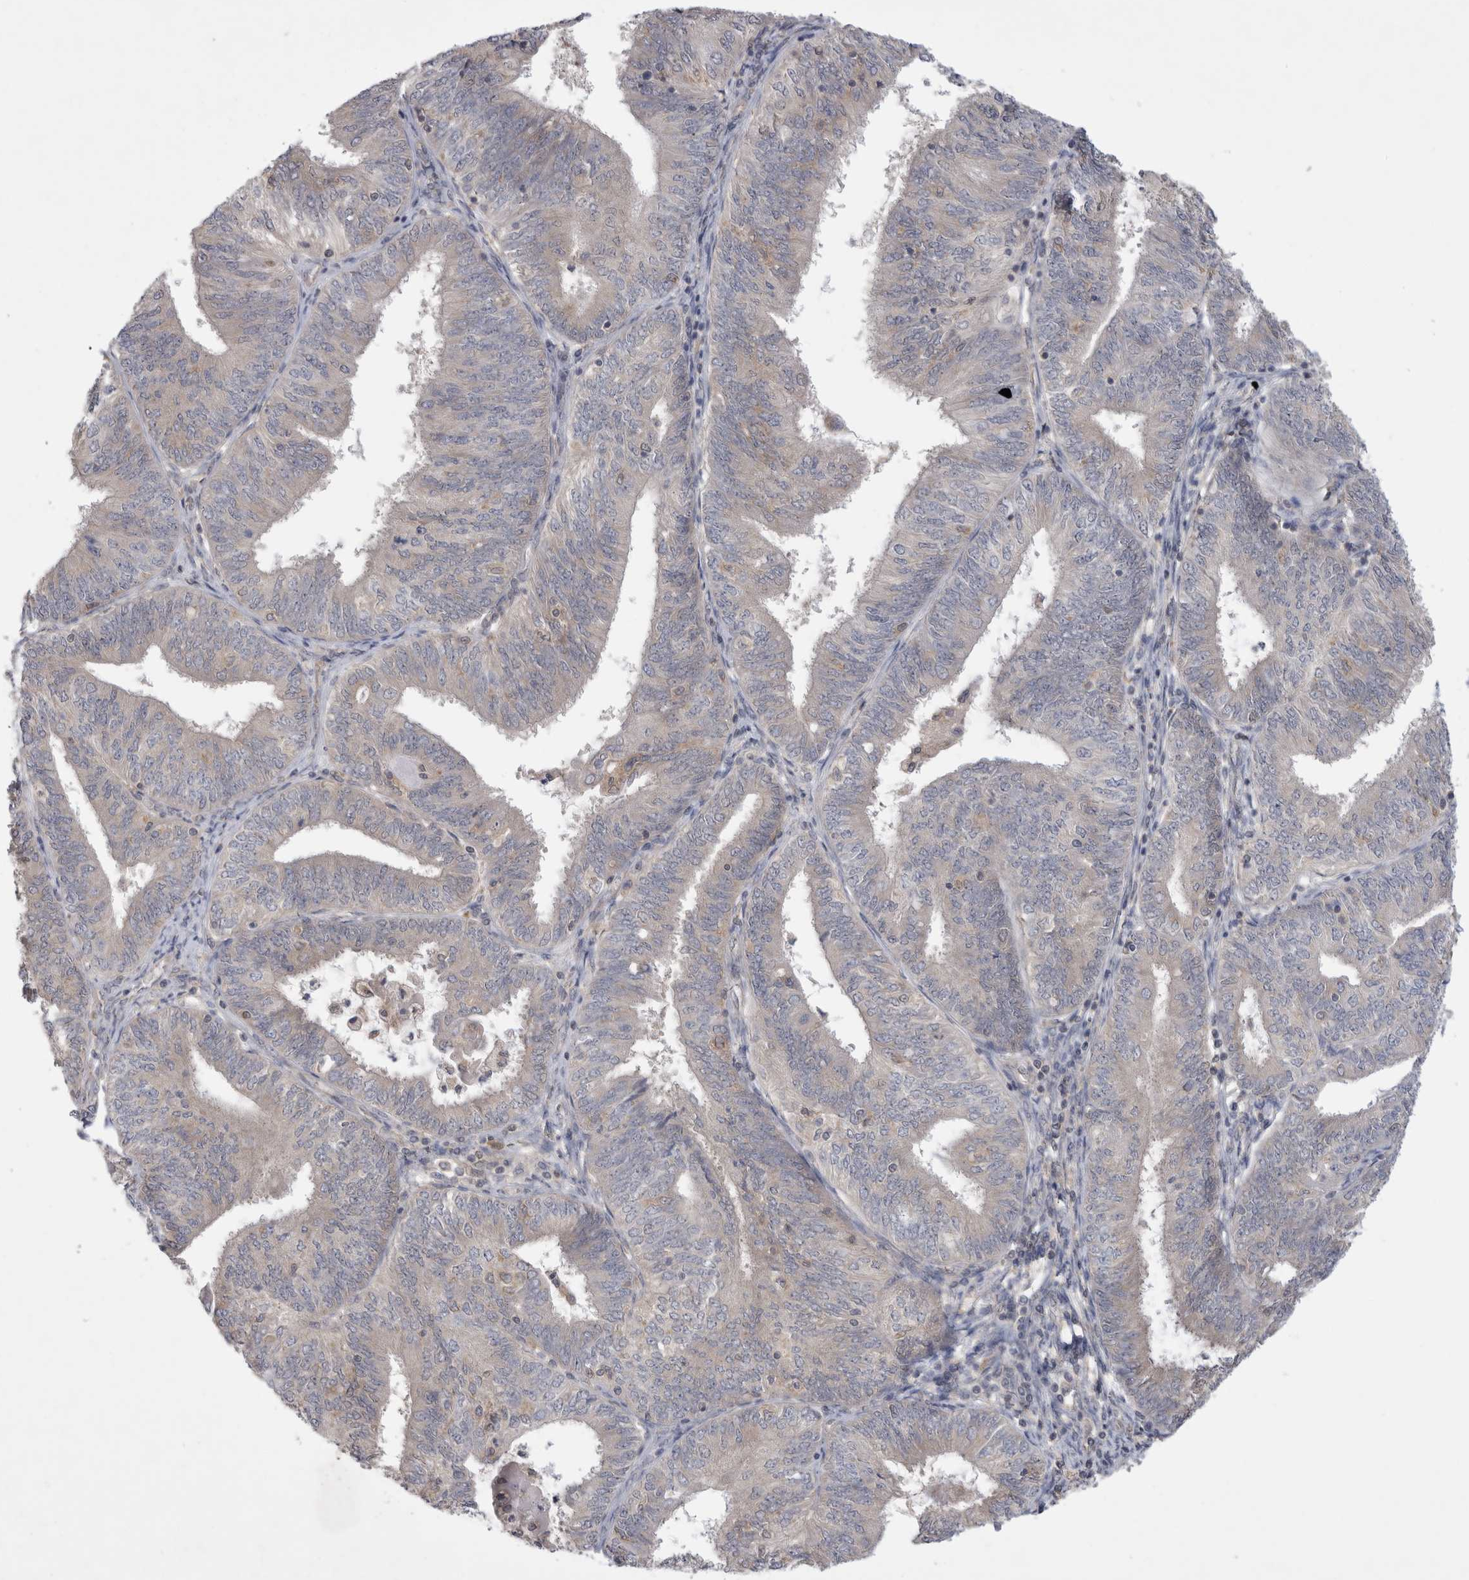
{"staining": {"intensity": "negative", "quantity": "none", "location": "none"}, "tissue": "endometrial cancer", "cell_type": "Tumor cells", "image_type": "cancer", "snomed": [{"axis": "morphology", "description": "Adenocarcinoma, NOS"}, {"axis": "topography", "description": "Endometrium"}], "caption": "IHC image of neoplastic tissue: endometrial adenocarcinoma stained with DAB shows no significant protein expression in tumor cells.", "gene": "SRD5A3", "patient": {"sex": "female", "age": 58}}